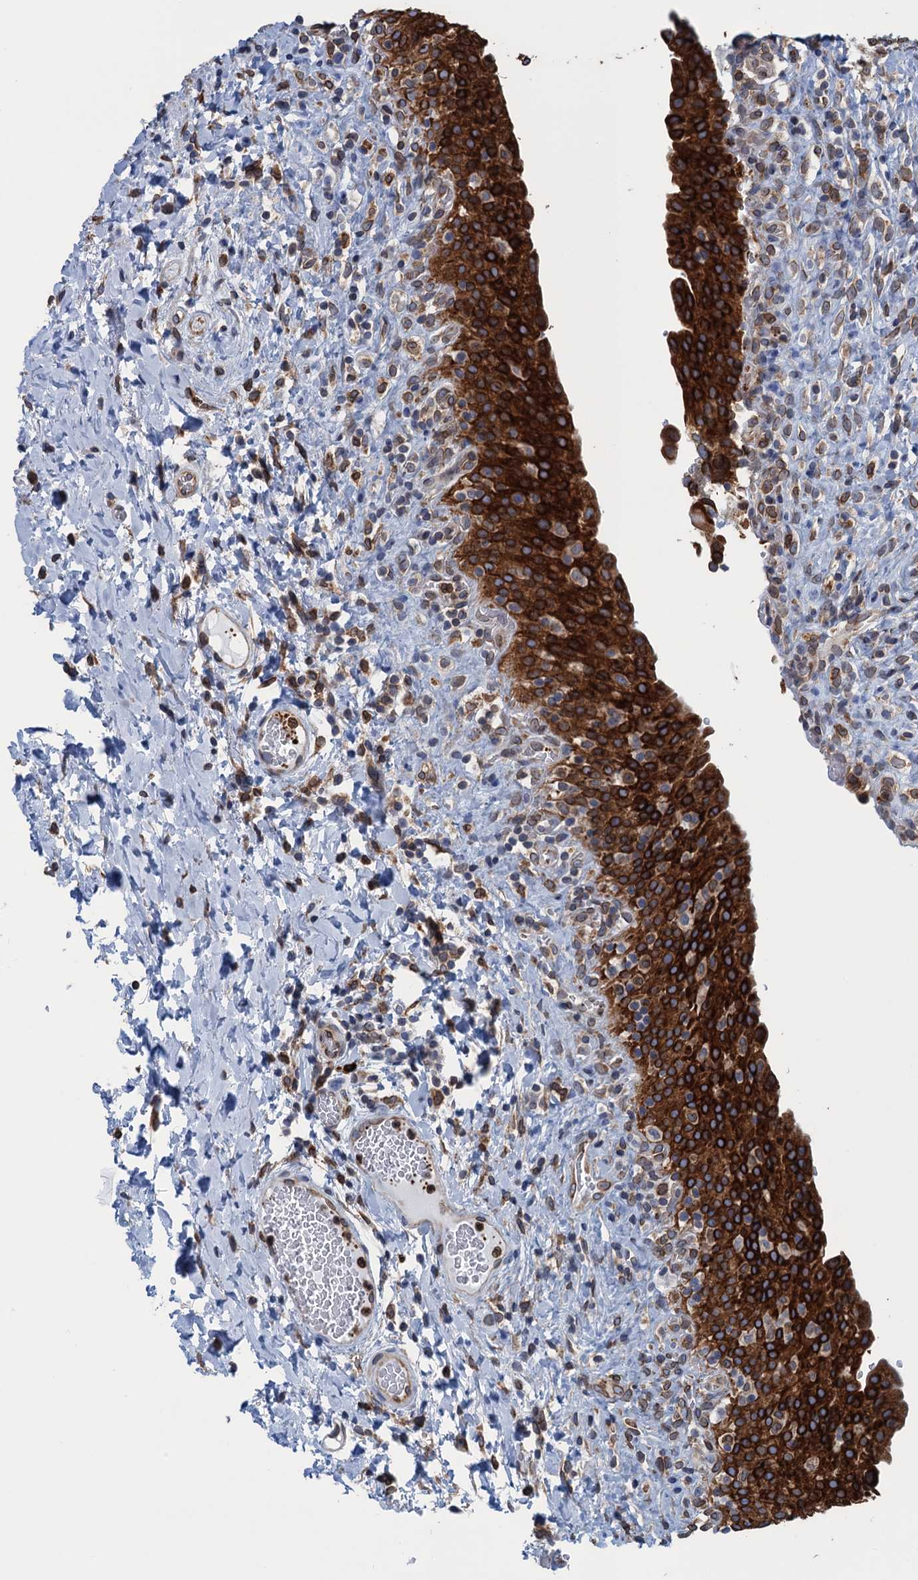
{"staining": {"intensity": "strong", "quantity": ">75%", "location": "cytoplasmic/membranous"}, "tissue": "urinary bladder", "cell_type": "Urothelial cells", "image_type": "normal", "snomed": [{"axis": "morphology", "description": "Normal tissue, NOS"}, {"axis": "morphology", "description": "Inflammation, NOS"}, {"axis": "topography", "description": "Urinary bladder"}], "caption": "Strong cytoplasmic/membranous positivity for a protein is present in about >75% of urothelial cells of unremarkable urinary bladder using immunohistochemistry.", "gene": "TMEM205", "patient": {"sex": "male", "age": 64}}